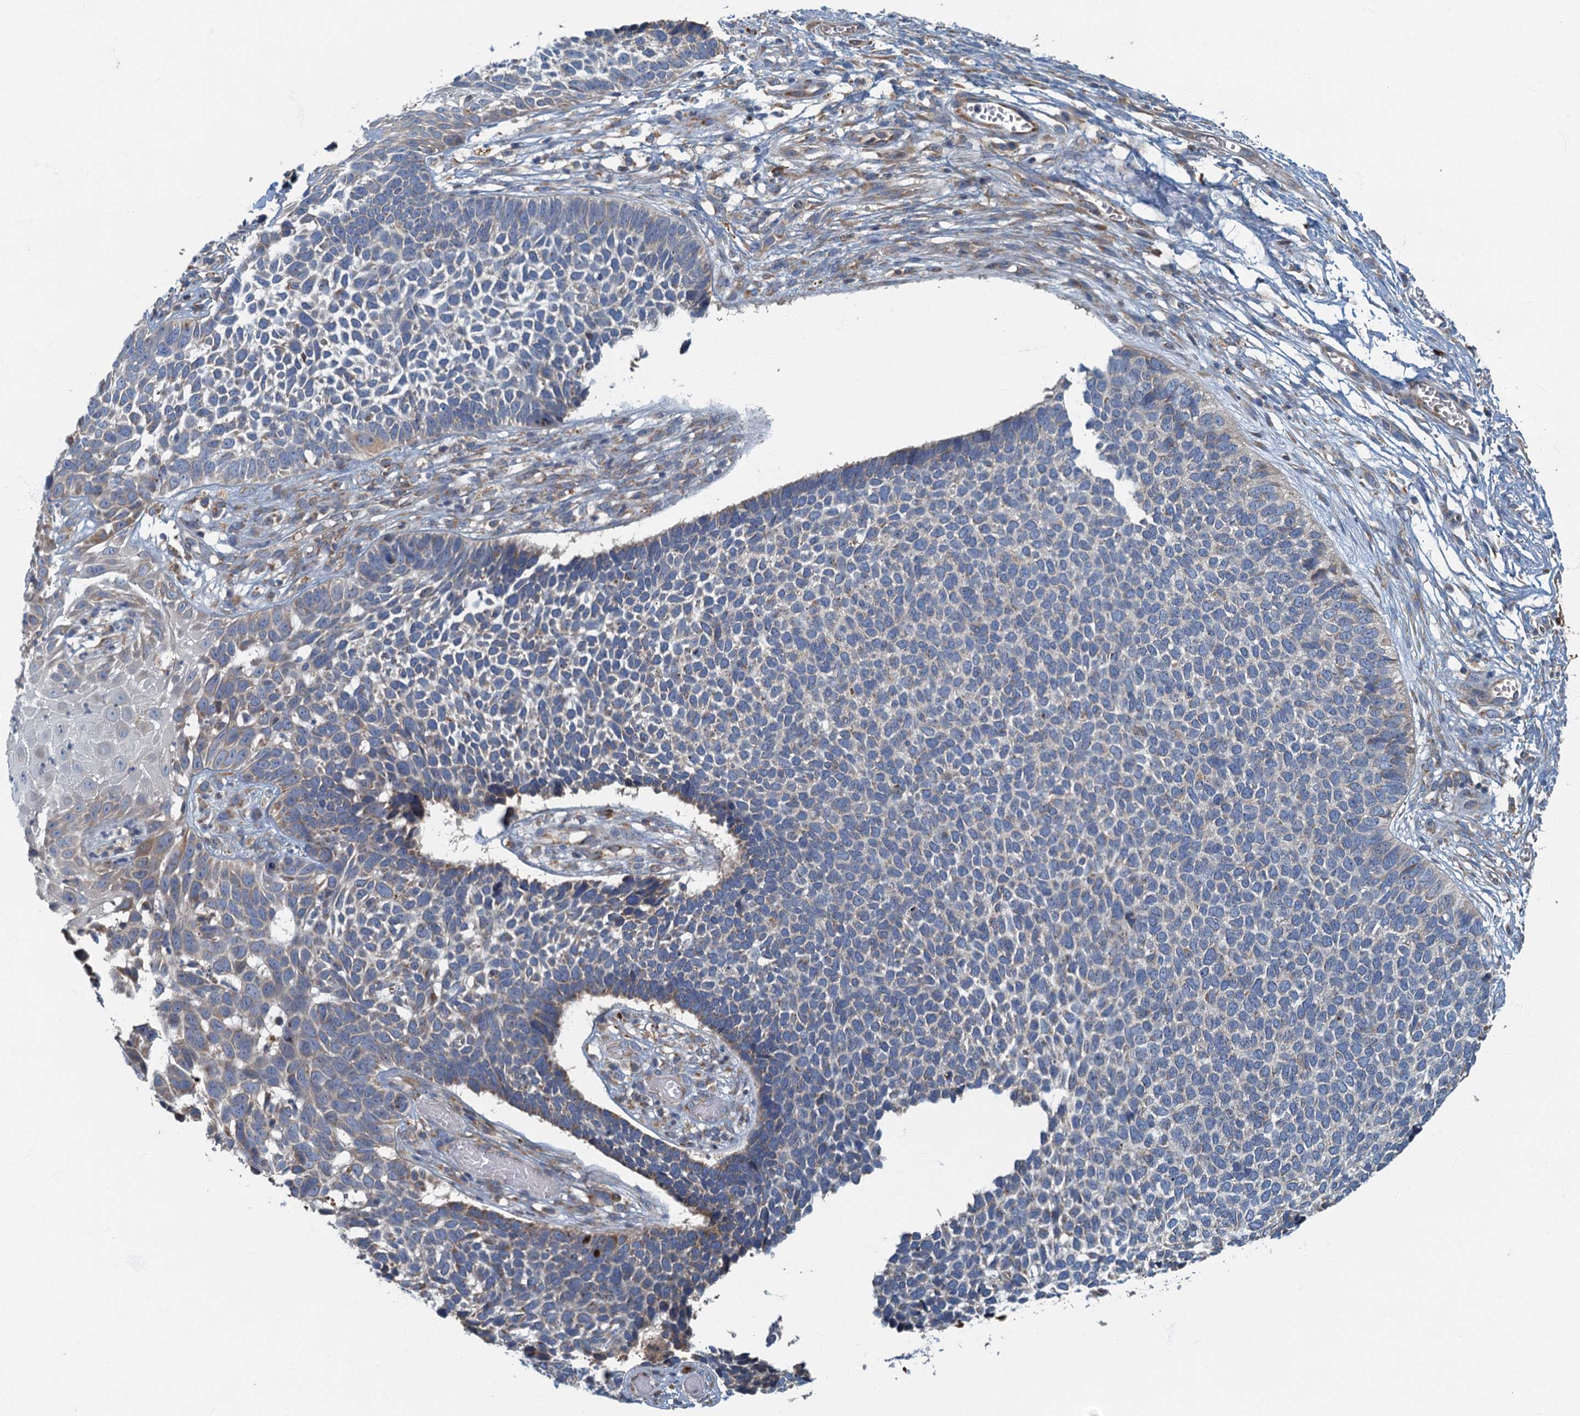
{"staining": {"intensity": "weak", "quantity": "<25%", "location": "cytoplasmic/membranous"}, "tissue": "skin cancer", "cell_type": "Tumor cells", "image_type": "cancer", "snomed": [{"axis": "morphology", "description": "Basal cell carcinoma"}, {"axis": "topography", "description": "Skin"}], "caption": "Tumor cells show no significant protein positivity in skin cancer.", "gene": "SPDYC", "patient": {"sex": "female", "age": 84}}